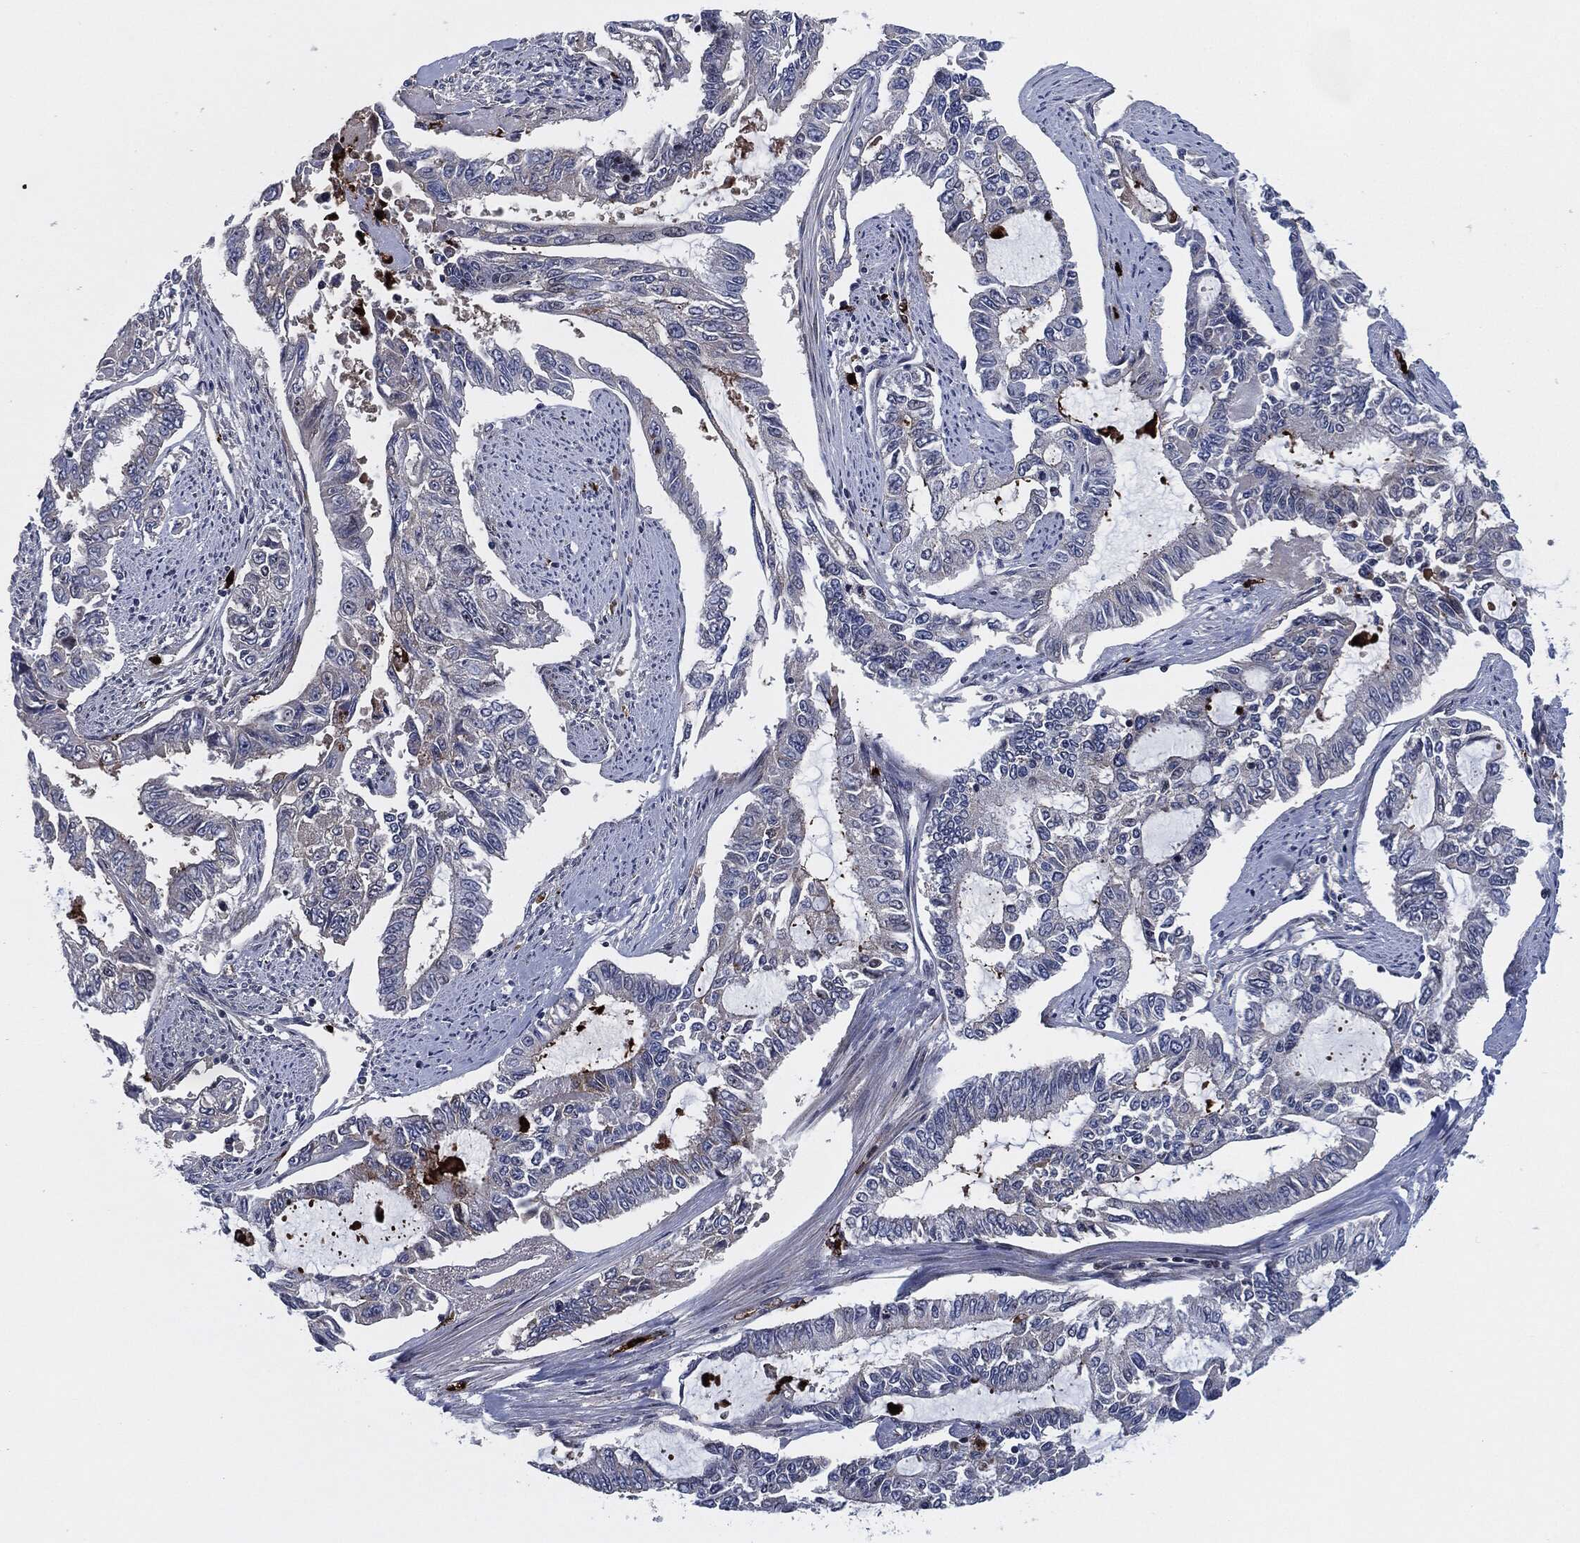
{"staining": {"intensity": "negative", "quantity": "none", "location": "none"}, "tissue": "endometrial cancer", "cell_type": "Tumor cells", "image_type": "cancer", "snomed": [{"axis": "morphology", "description": "Adenocarcinoma, NOS"}, {"axis": "topography", "description": "Uterus"}], "caption": "The photomicrograph reveals no staining of tumor cells in endometrial adenocarcinoma.", "gene": "MPO", "patient": {"sex": "female", "age": 59}}